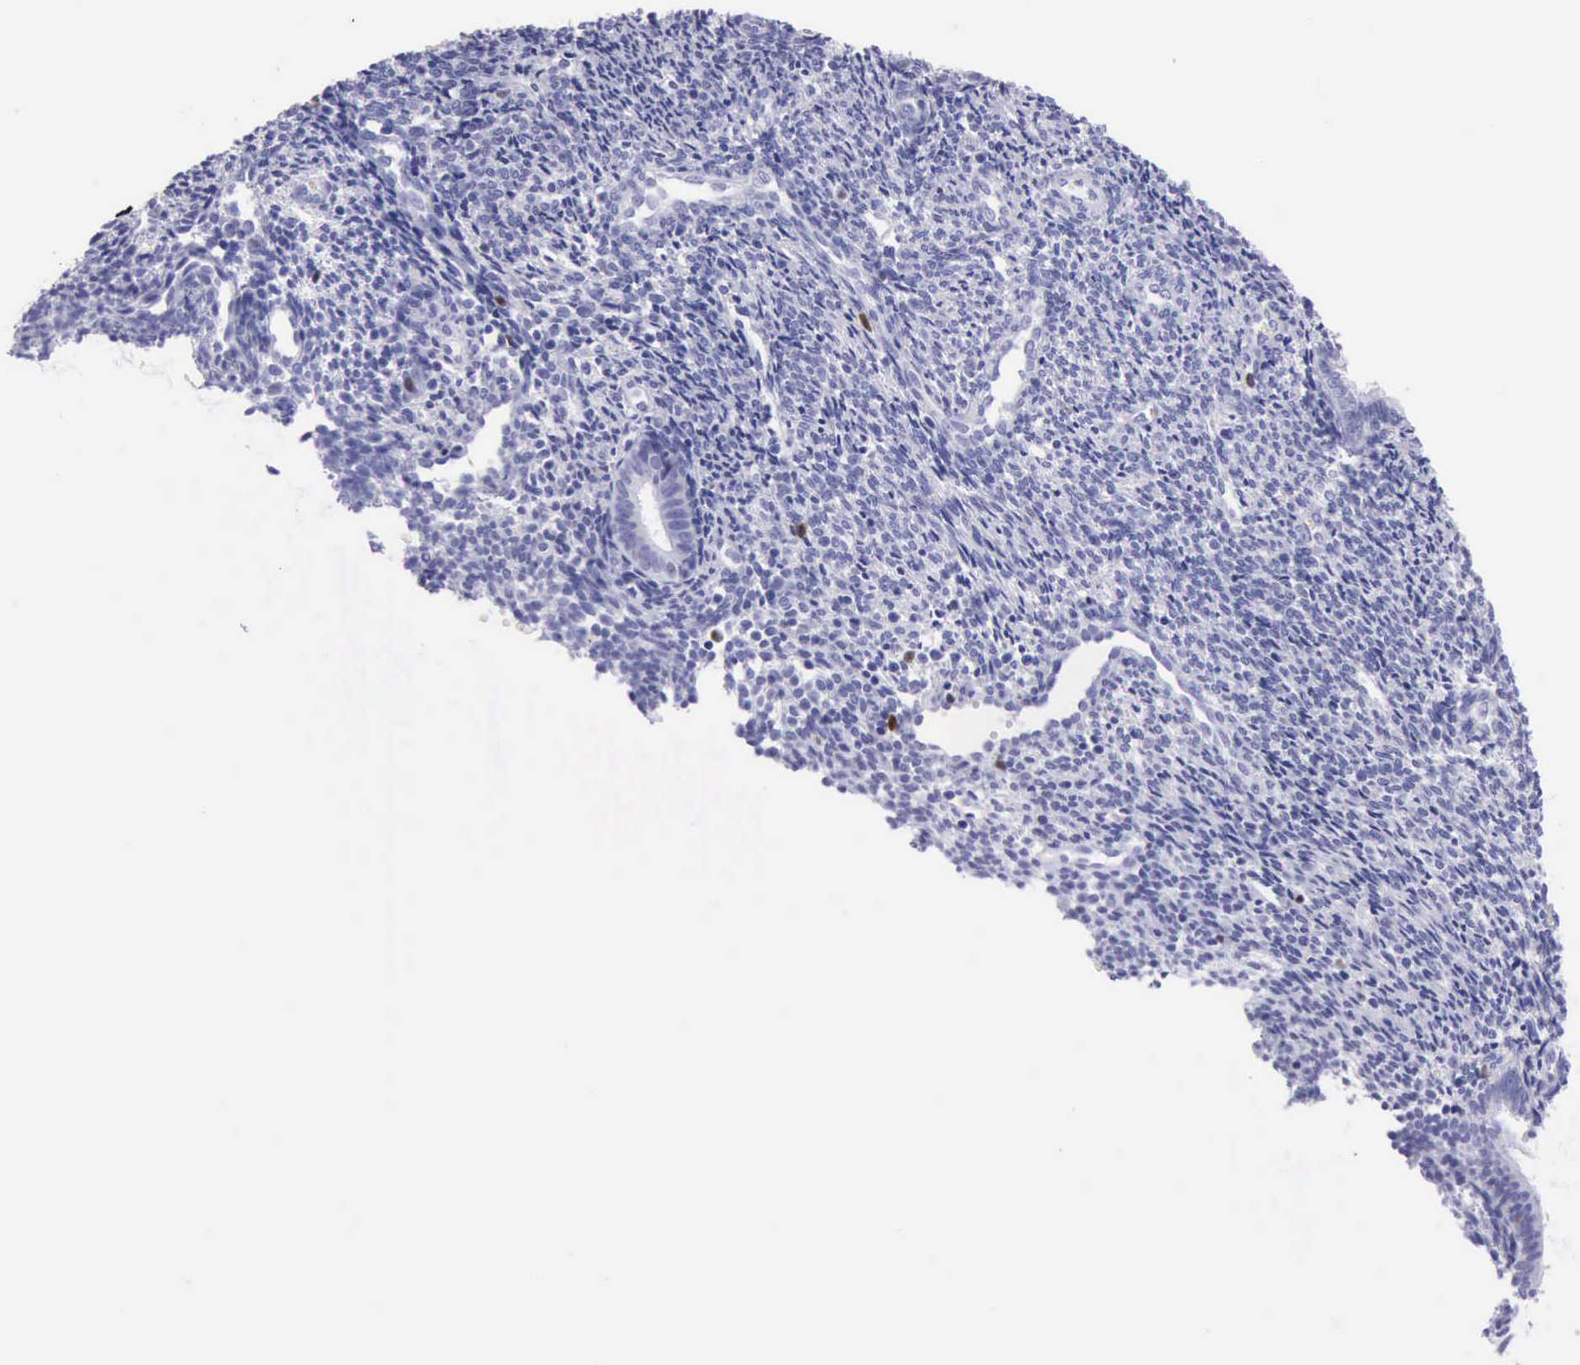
{"staining": {"intensity": "strong", "quantity": "<25%", "location": "nuclear"}, "tissue": "endometrium", "cell_type": "Cells in endometrial stroma", "image_type": "normal", "snomed": [{"axis": "morphology", "description": "Normal tissue, NOS"}, {"axis": "topography", "description": "Endometrium"}], "caption": "Cells in endometrial stroma reveal medium levels of strong nuclear expression in about <25% of cells in benign human endometrium.", "gene": "MCM2", "patient": {"sex": "female", "age": 27}}